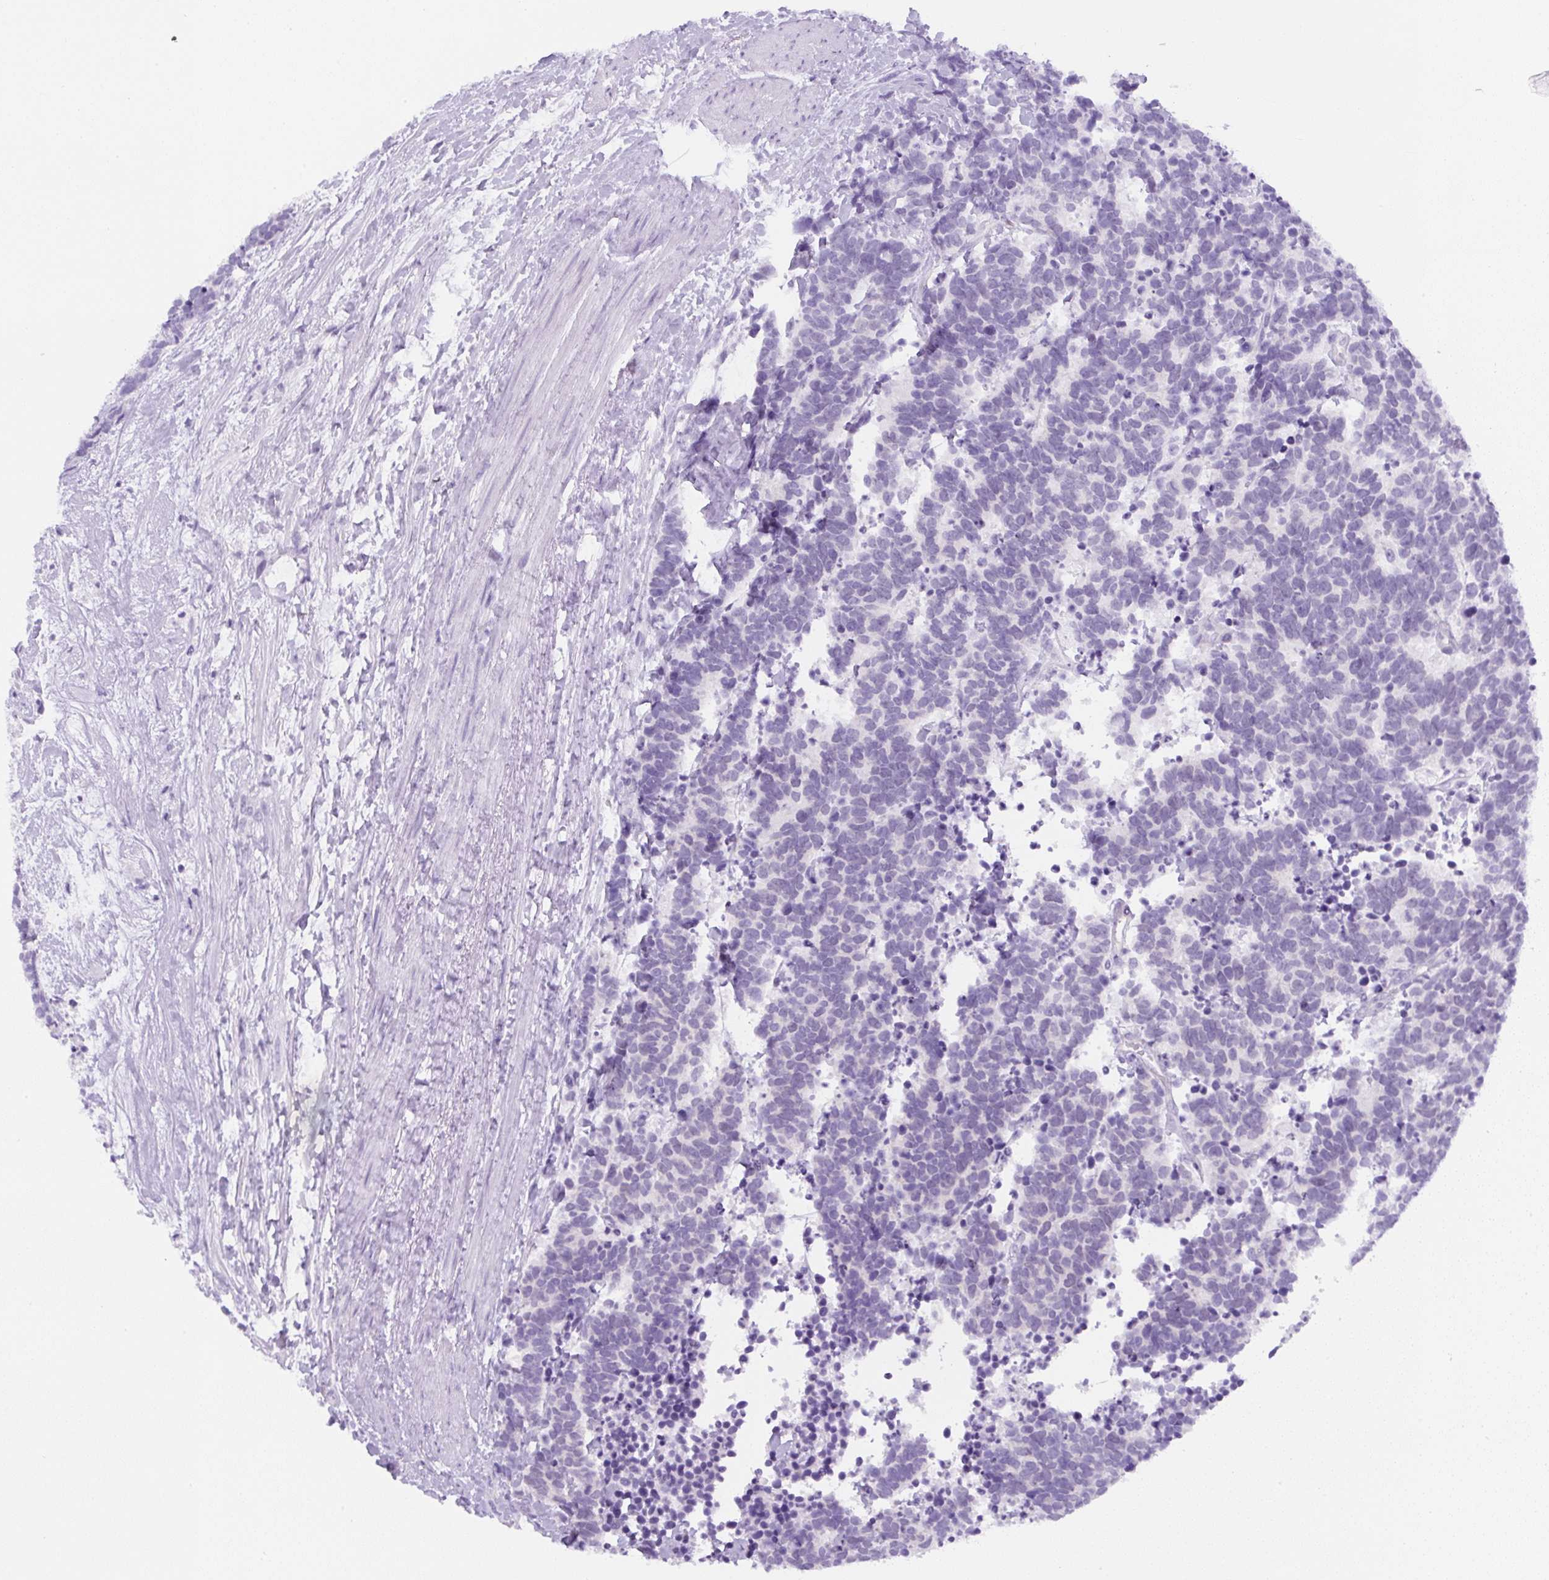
{"staining": {"intensity": "negative", "quantity": "none", "location": "none"}, "tissue": "carcinoid", "cell_type": "Tumor cells", "image_type": "cancer", "snomed": [{"axis": "morphology", "description": "Carcinoma, NOS"}, {"axis": "morphology", "description": "Carcinoid, malignant, NOS"}, {"axis": "topography", "description": "Prostate"}], "caption": "The immunohistochemistry image has no significant expression in tumor cells of carcinoma tissue.", "gene": "ADAMTS19", "patient": {"sex": "male", "age": 57}}